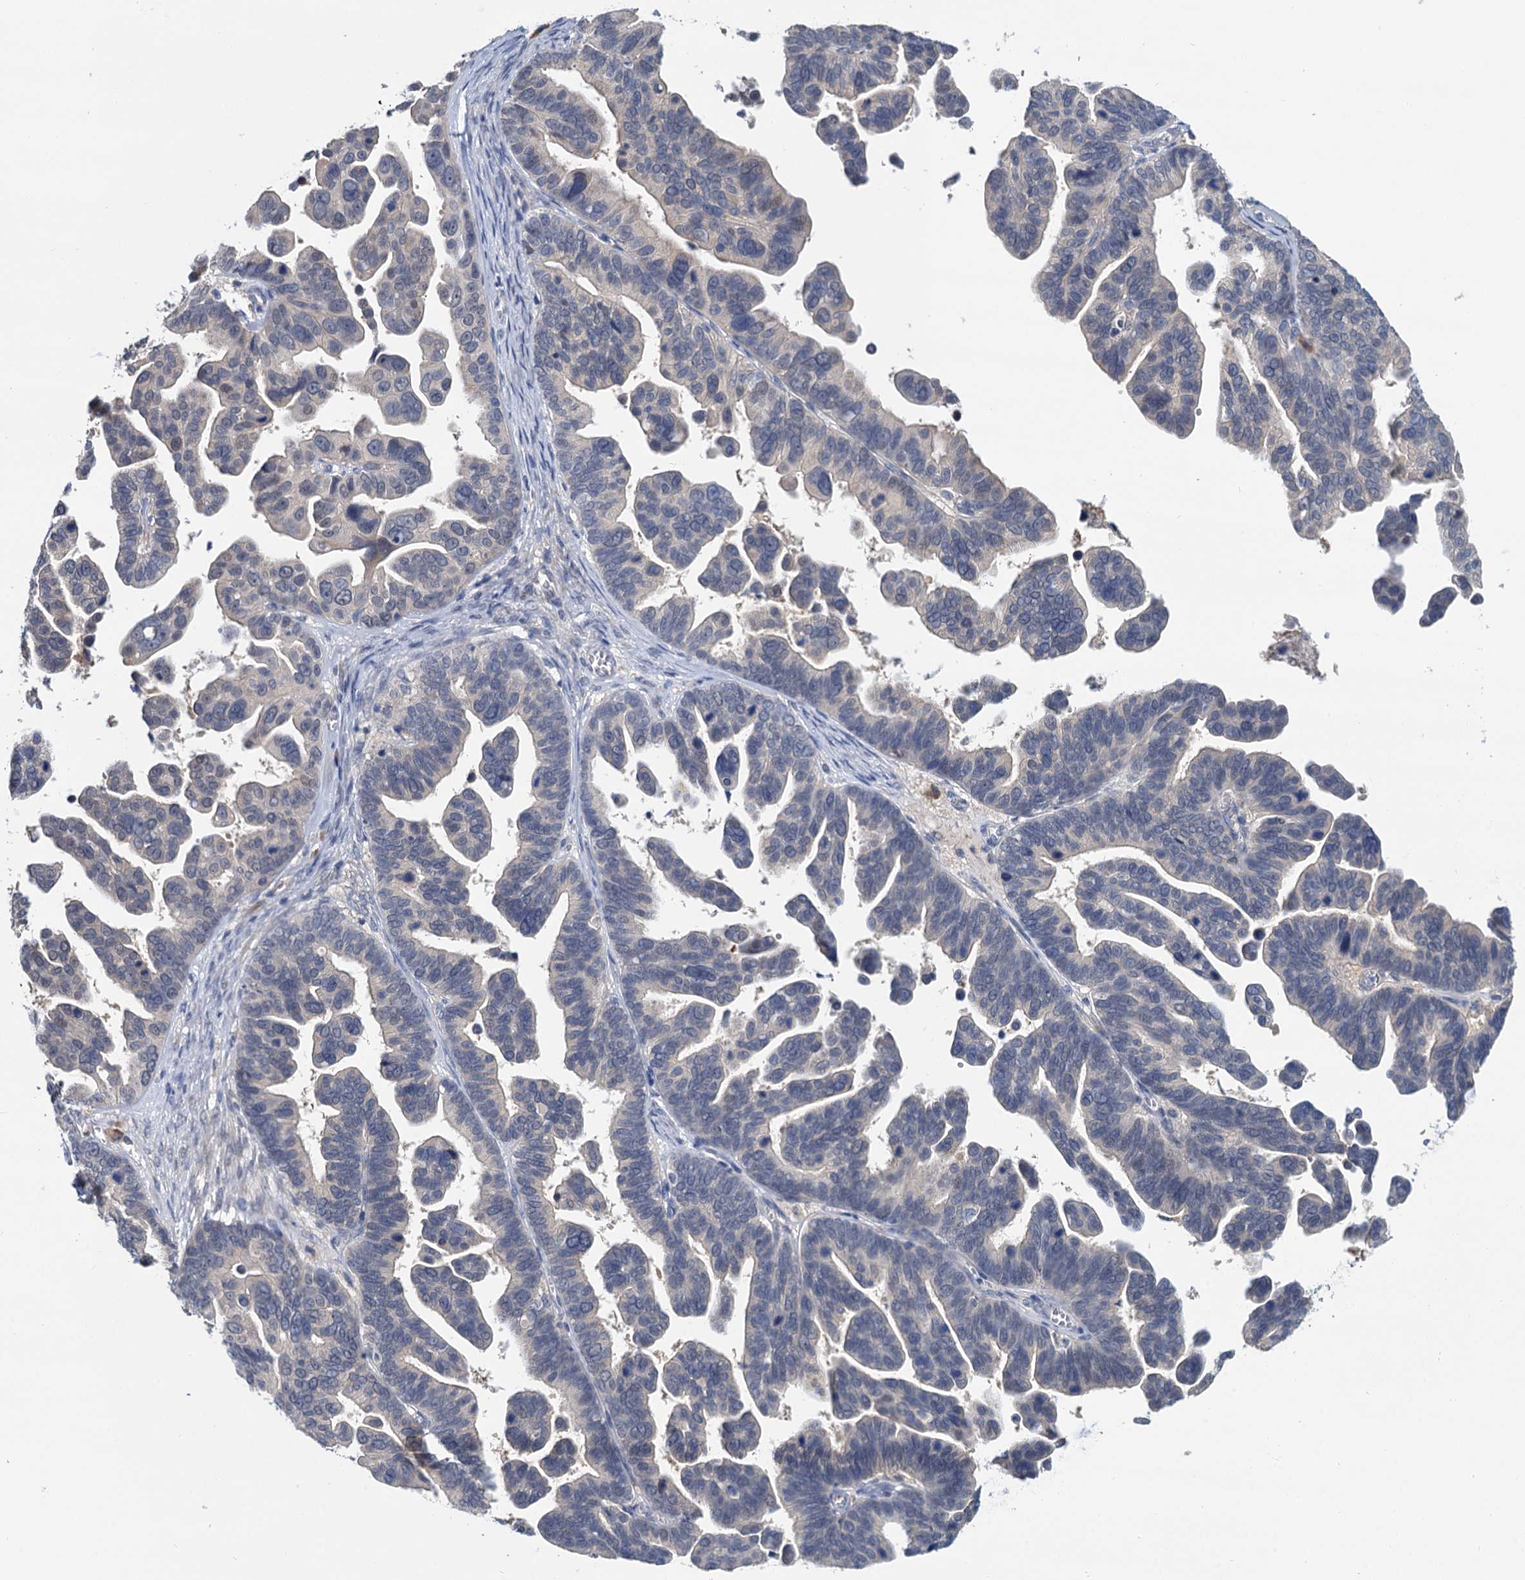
{"staining": {"intensity": "negative", "quantity": "none", "location": "none"}, "tissue": "ovarian cancer", "cell_type": "Tumor cells", "image_type": "cancer", "snomed": [{"axis": "morphology", "description": "Cystadenocarcinoma, serous, NOS"}, {"axis": "topography", "description": "Ovary"}], "caption": "This is an immunohistochemistry photomicrograph of human ovarian serous cystadenocarcinoma. There is no expression in tumor cells.", "gene": "ANKRD42", "patient": {"sex": "female", "age": 56}}